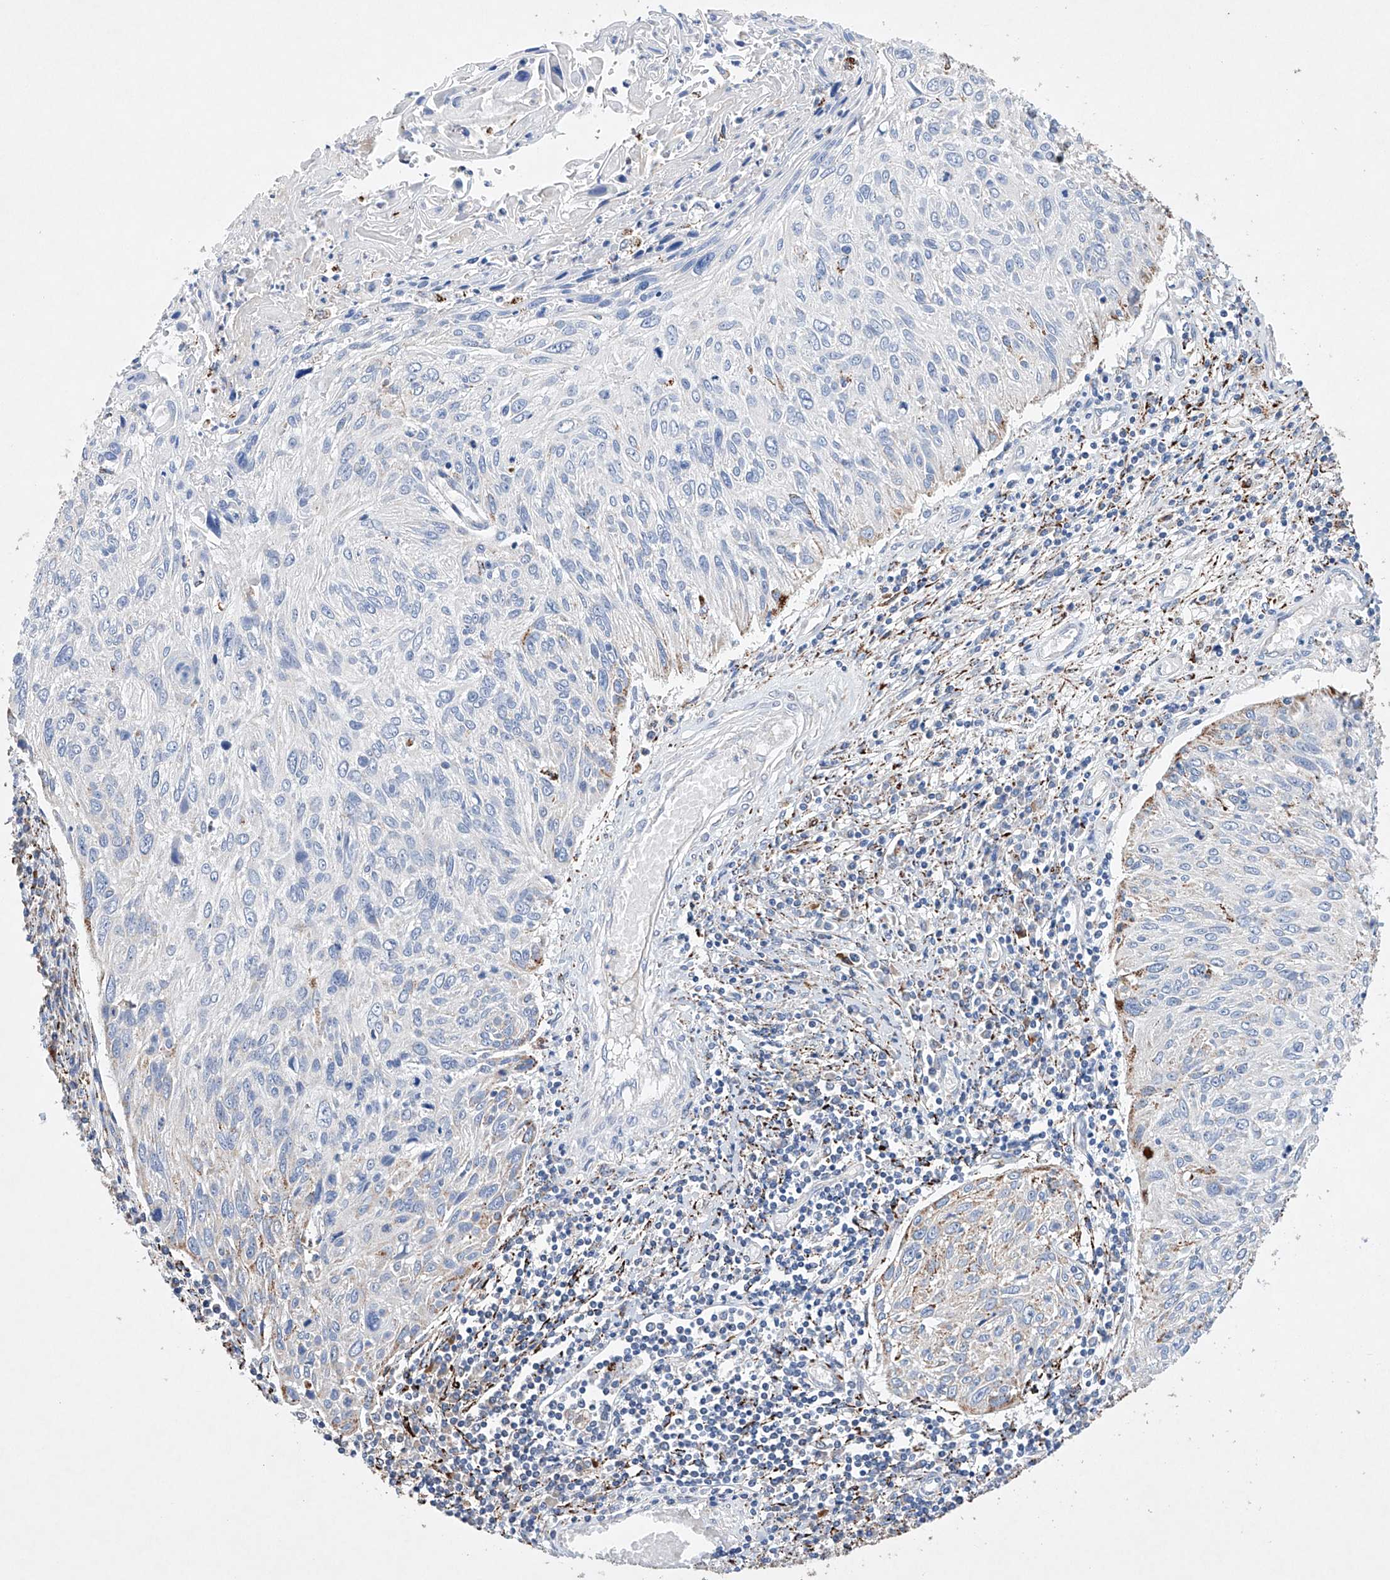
{"staining": {"intensity": "weak", "quantity": "<25%", "location": "cytoplasmic/membranous"}, "tissue": "cervical cancer", "cell_type": "Tumor cells", "image_type": "cancer", "snomed": [{"axis": "morphology", "description": "Squamous cell carcinoma, NOS"}, {"axis": "topography", "description": "Cervix"}], "caption": "A photomicrograph of cervical squamous cell carcinoma stained for a protein exhibits no brown staining in tumor cells.", "gene": "NRROS", "patient": {"sex": "female", "age": 51}}